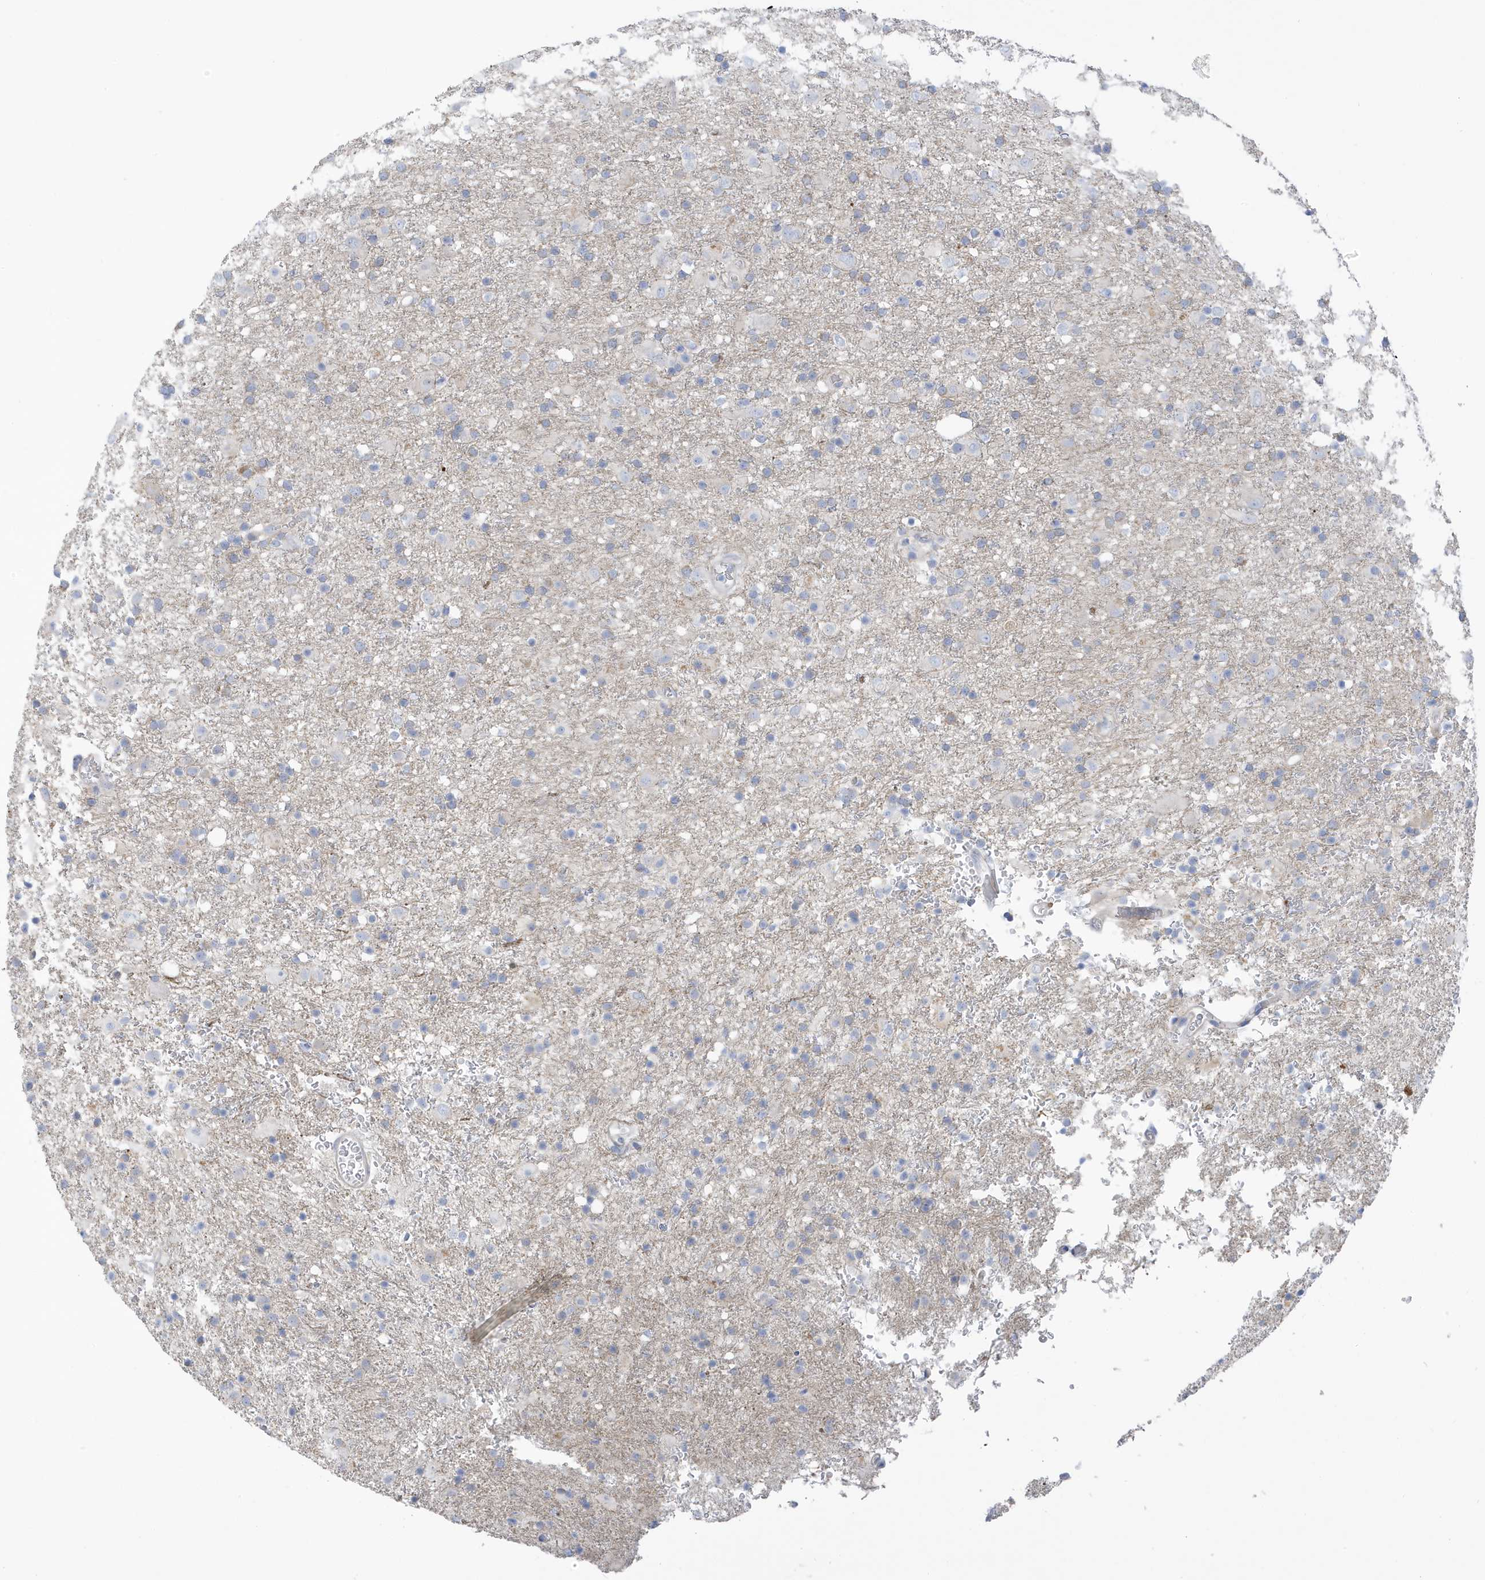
{"staining": {"intensity": "negative", "quantity": "none", "location": "none"}, "tissue": "glioma", "cell_type": "Tumor cells", "image_type": "cancer", "snomed": [{"axis": "morphology", "description": "Glioma, malignant, Low grade"}, {"axis": "topography", "description": "Brain"}], "caption": "Immunohistochemical staining of human malignant glioma (low-grade) displays no significant expression in tumor cells.", "gene": "ATP13A5", "patient": {"sex": "male", "age": 65}}